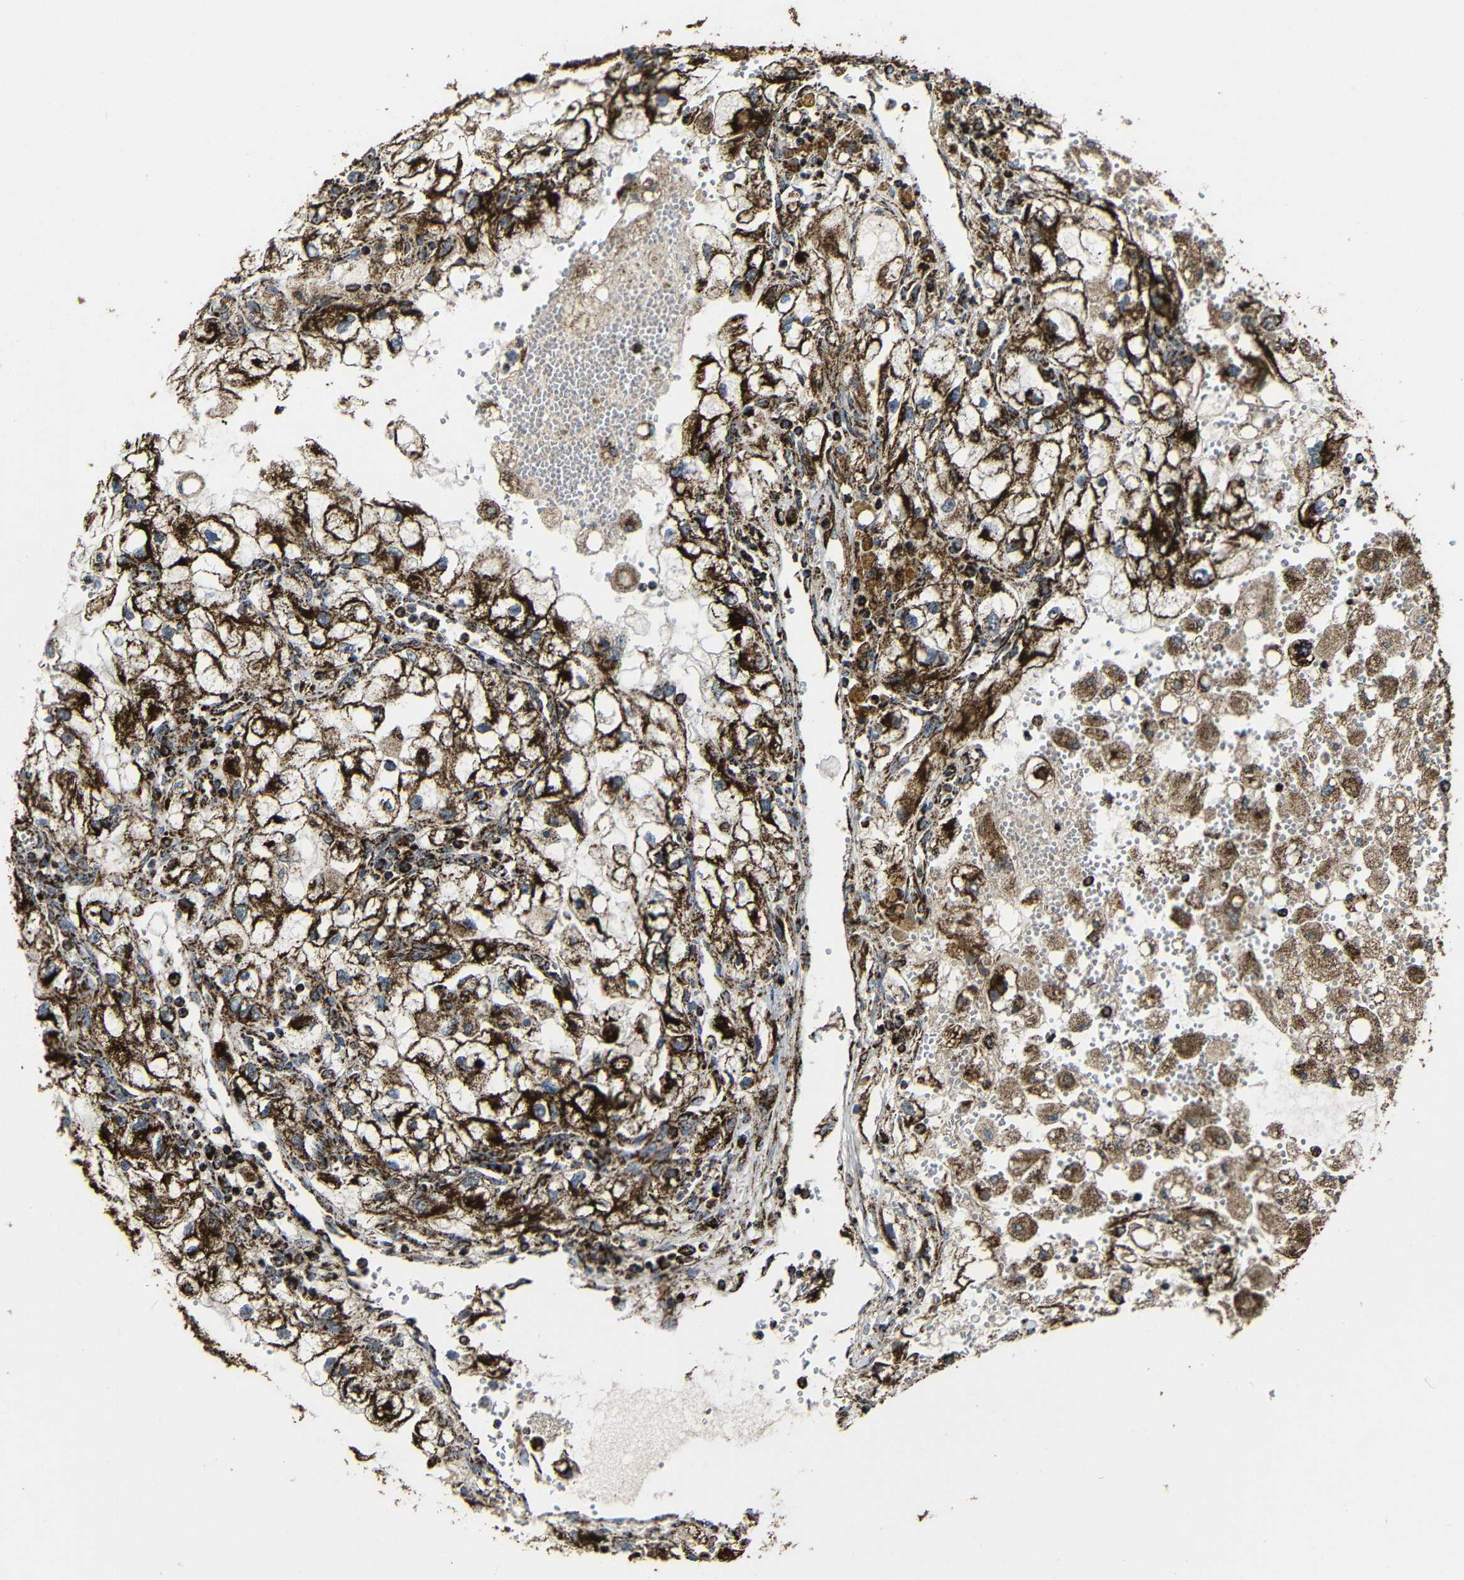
{"staining": {"intensity": "strong", "quantity": ">75%", "location": "cytoplasmic/membranous"}, "tissue": "renal cancer", "cell_type": "Tumor cells", "image_type": "cancer", "snomed": [{"axis": "morphology", "description": "Adenocarcinoma, NOS"}, {"axis": "topography", "description": "Kidney"}], "caption": "Immunohistochemical staining of human renal cancer (adenocarcinoma) reveals strong cytoplasmic/membranous protein staining in about >75% of tumor cells. The protein of interest is stained brown, and the nuclei are stained in blue (DAB IHC with brightfield microscopy, high magnification).", "gene": "ATP5F1A", "patient": {"sex": "female", "age": 70}}